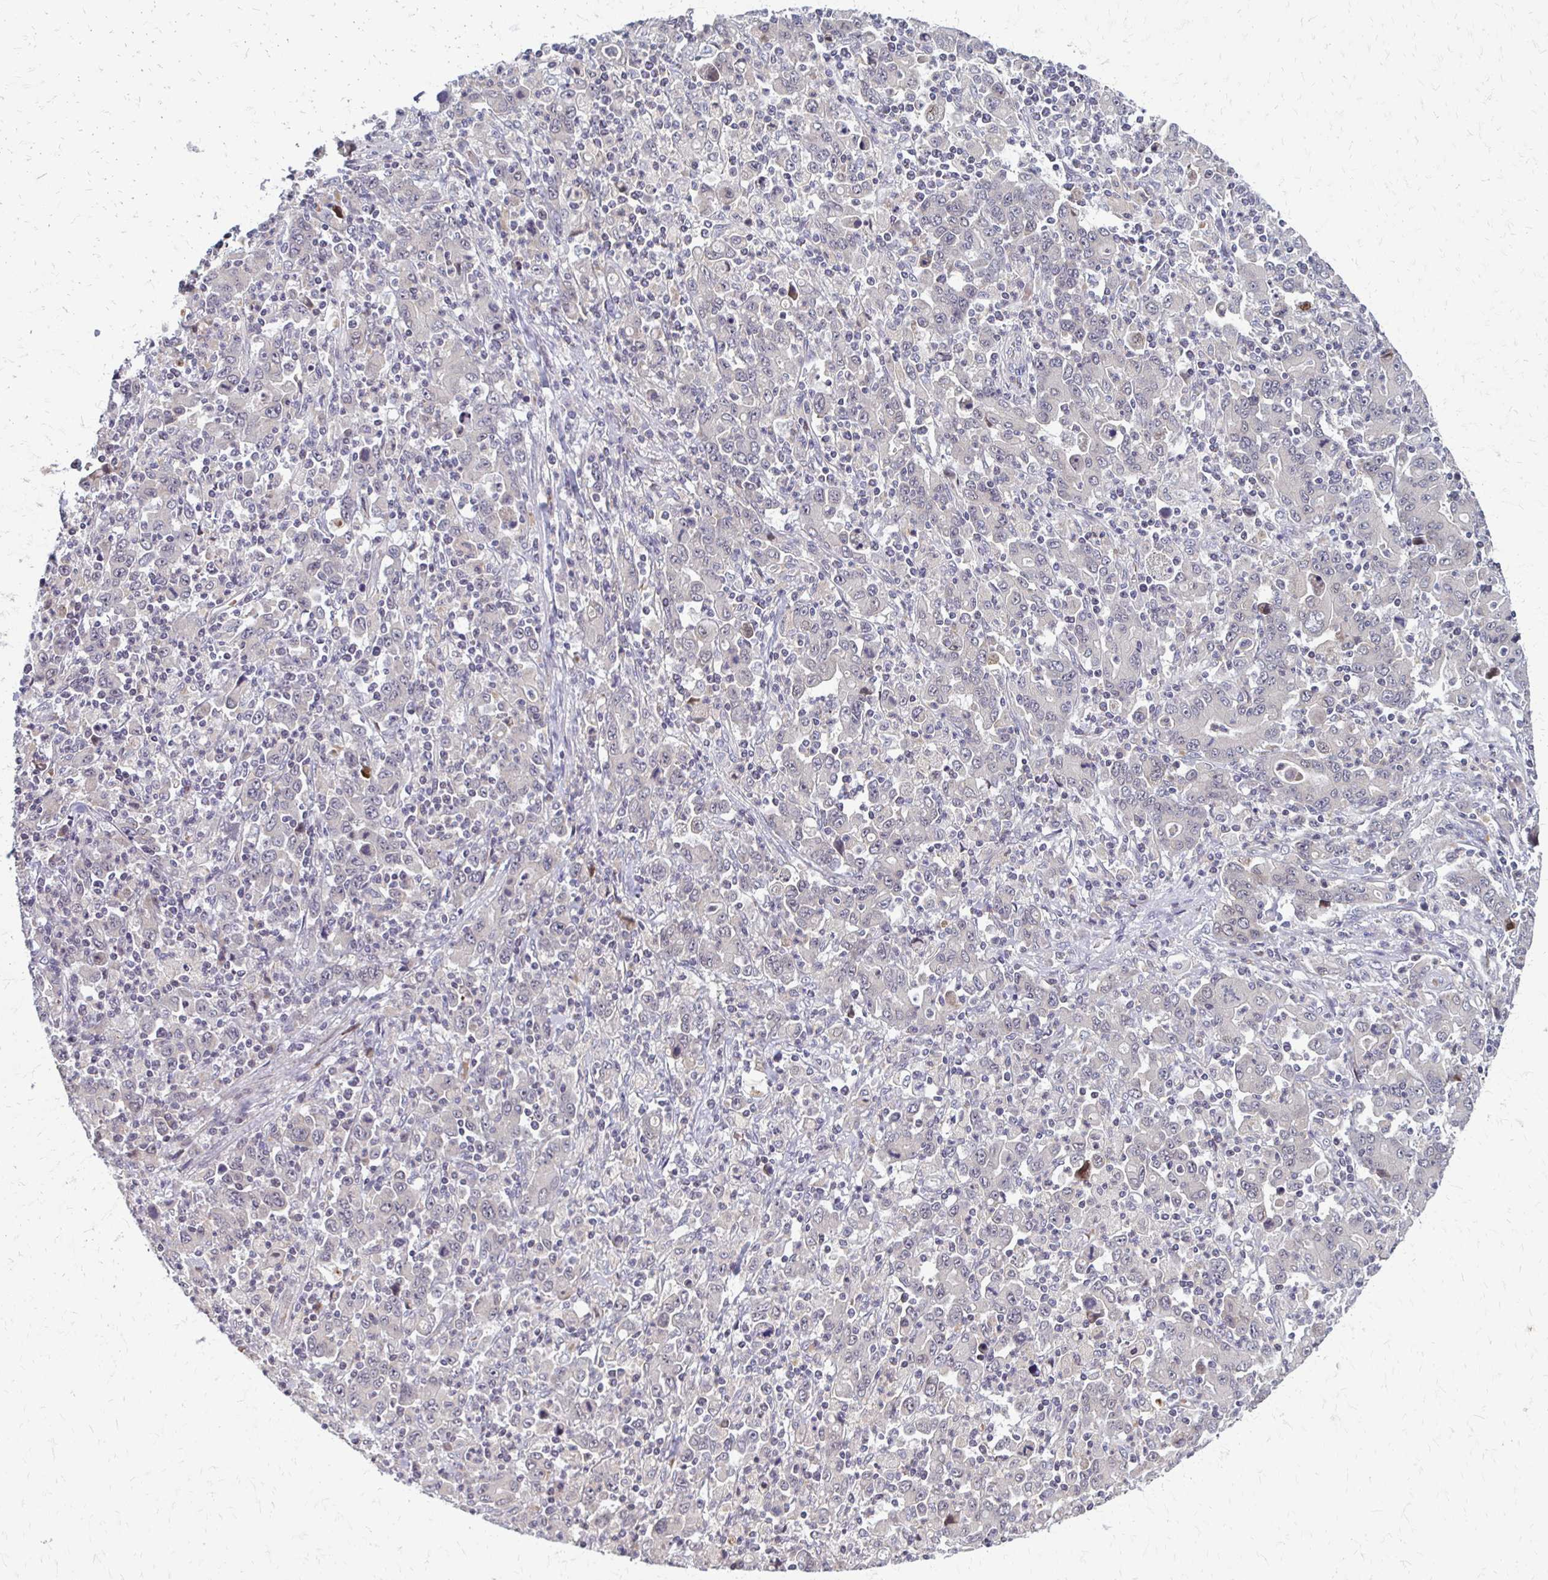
{"staining": {"intensity": "negative", "quantity": "none", "location": "none"}, "tissue": "stomach cancer", "cell_type": "Tumor cells", "image_type": "cancer", "snomed": [{"axis": "morphology", "description": "Adenocarcinoma, NOS"}, {"axis": "topography", "description": "Stomach, upper"}], "caption": "This is an immunohistochemistry (IHC) image of stomach cancer (adenocarcinoma). There is no staining in tumor cells.", "gene": "TRIR", "patient": {"sex": "male", "age": 69}}